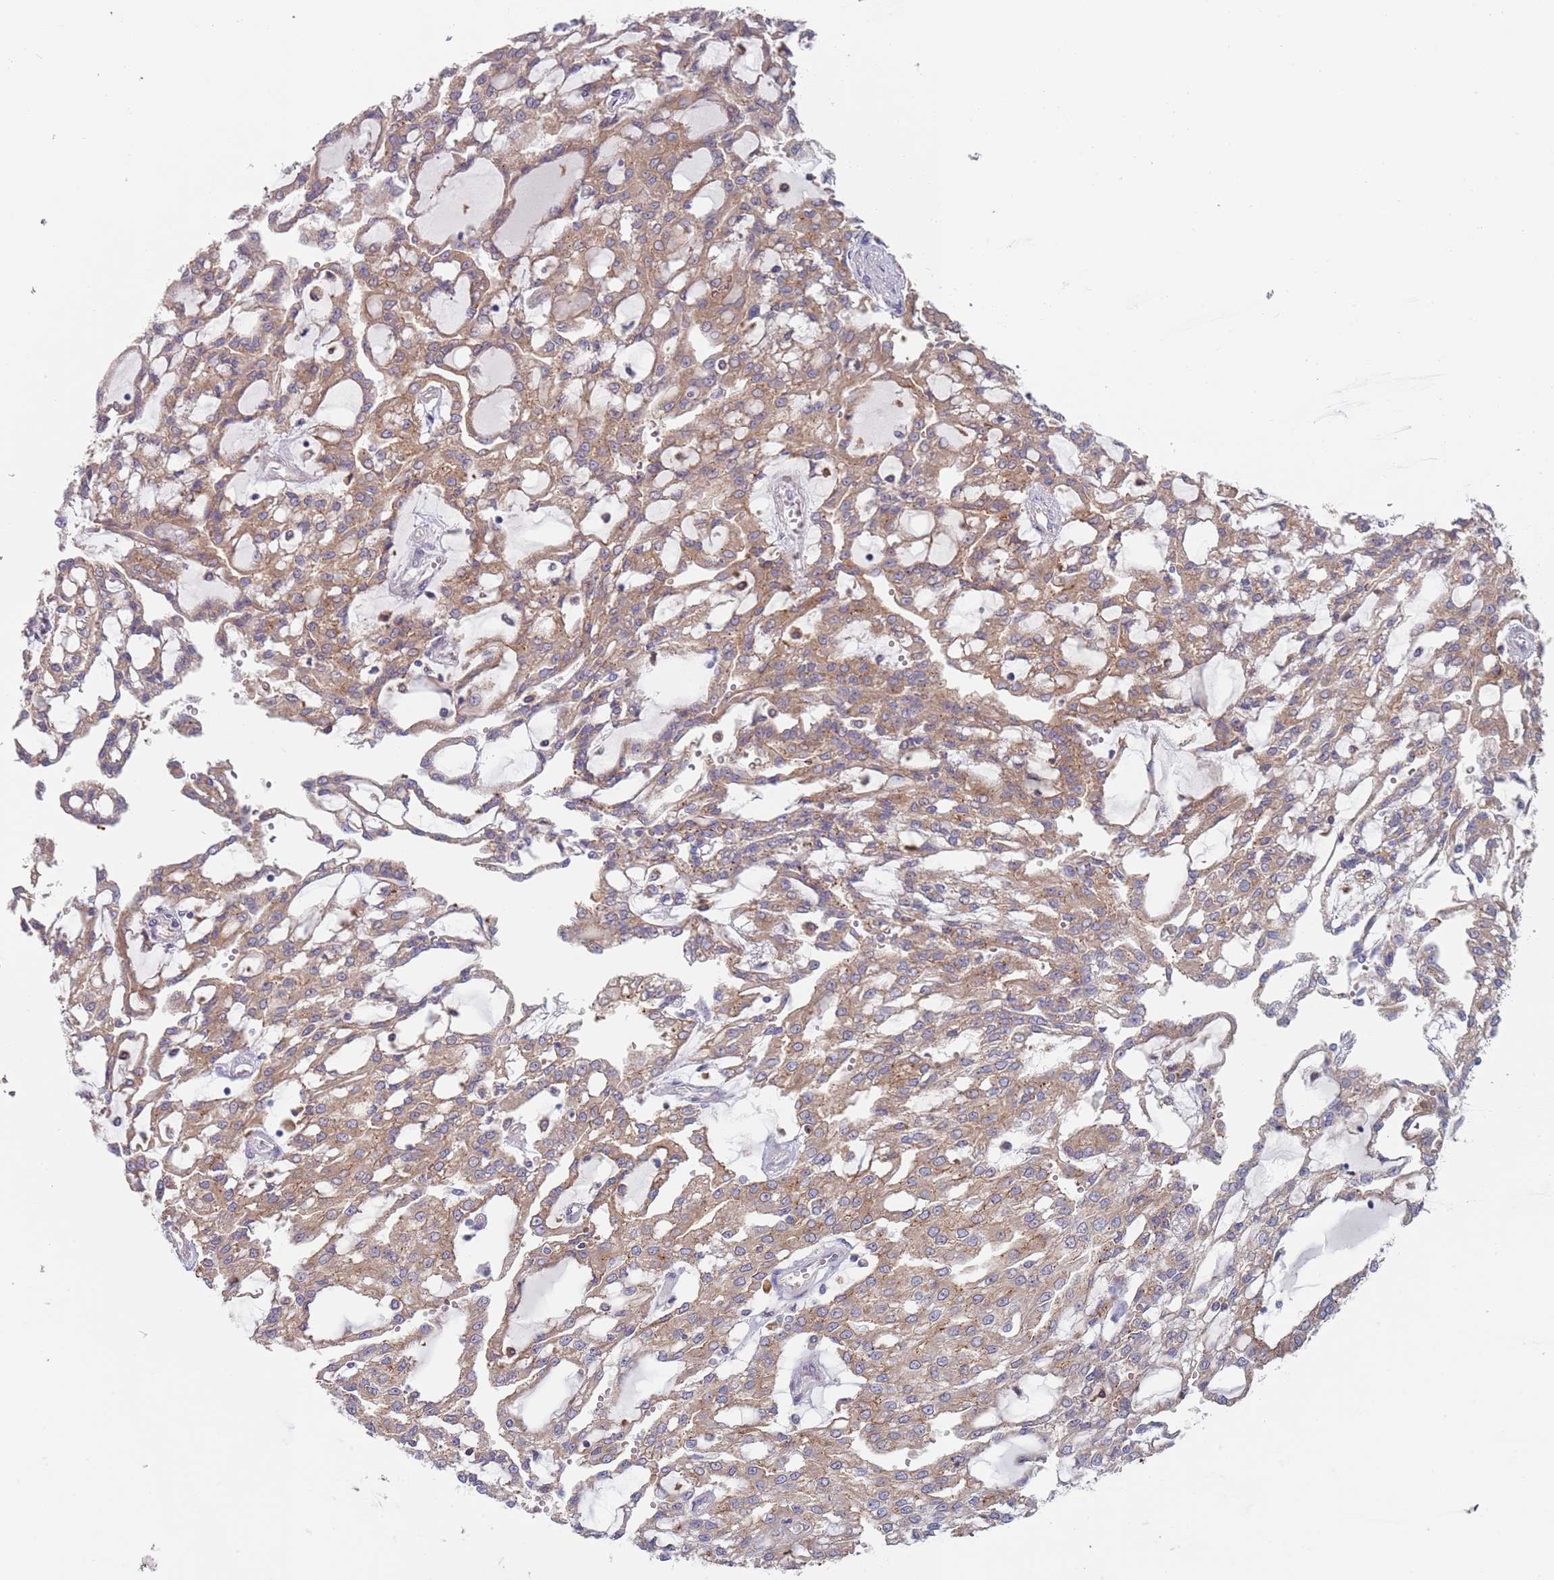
{"staining": {"intensity": "moderate", "quantity": ">75%", "location": "cytoplasmic/membranous"}, "tissue": "renal cancer", "cell_type": "Tumor cells", "image_type": "cancer", "snomed": [{"axis": "morphology", "description": "Adenocarcinoma, NOS"}, {"axis": "topography", "description": "Kidney"}], "caption": "Renal cancer stained with immunohistochemistry reveals moderate cytoplasmic/membranous positivity in approximately >75% of tumor cells. The staining is performed using DAB brown chromogen to label protein expression. The nuclei are counter-stained blue using hematoxylin.", "gene": "APPL2", "patient": {"sex": "male", "age": 63}}